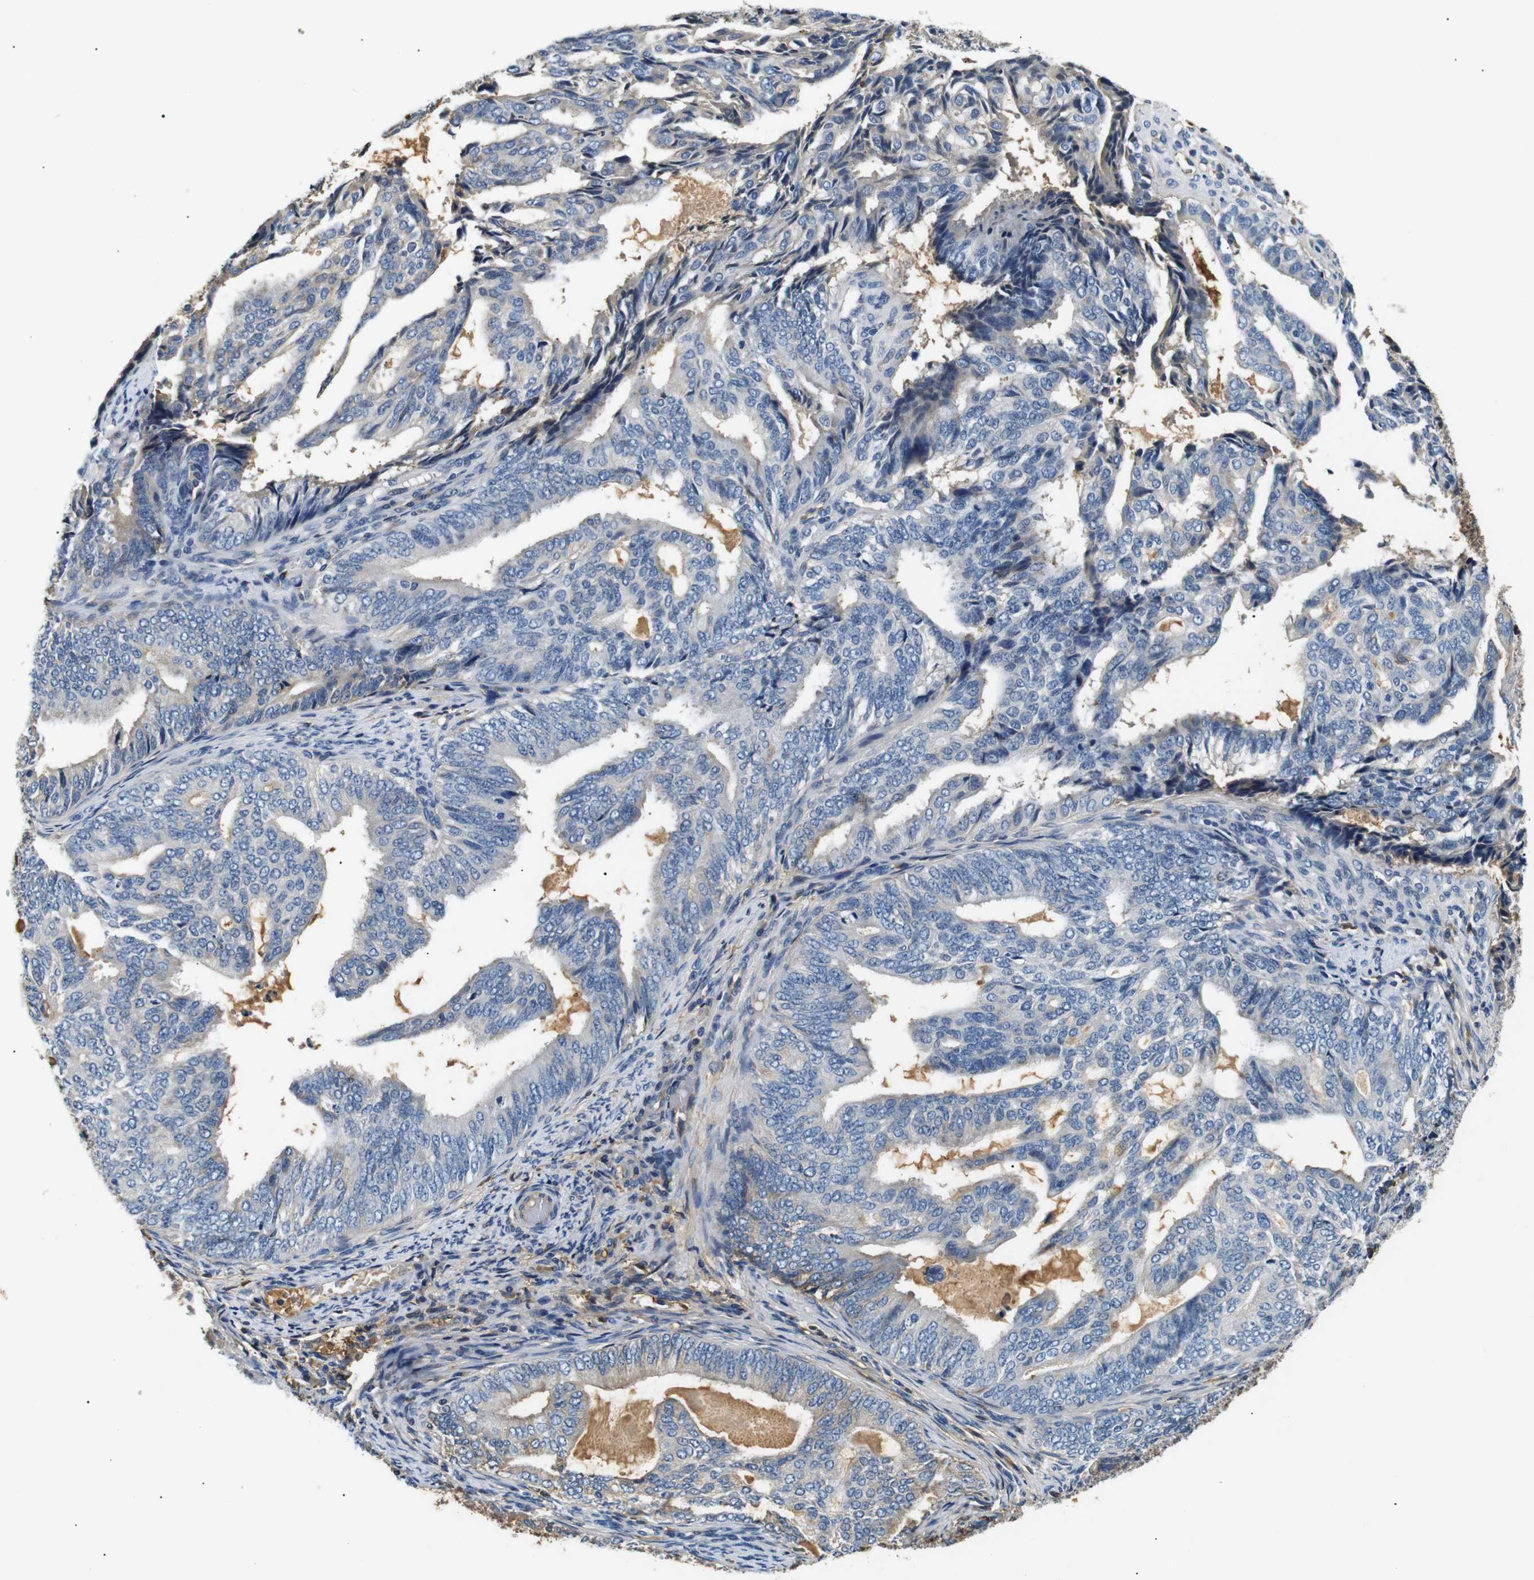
{"staining": {"intensity": "weak", "quantity": "25%-75%", "location": "cytoplasmic/membranous"}, "tissue": "endometrial cancer", "cell_type": "Tumor cells", "image_type": "cancer", "snomed": [{"axis": "morphology", "description": "Adenocarcinoma, NOS"}, {"axis": "topography", "description": "Endometrium"}], "caption": "Immunohistochemistry (IHC) micrograph of neoplastic tissue: endometrial cancer (adenocarcinoma) stained using IHC shows low levels of weak protein expression localized specifically in the cytoplasmic/membranous of tumor cells, appearing as a cytoplasmic/membranous brown color.", "gene": "LHCGR", "patient": {"sex": "female", "age": 58}}